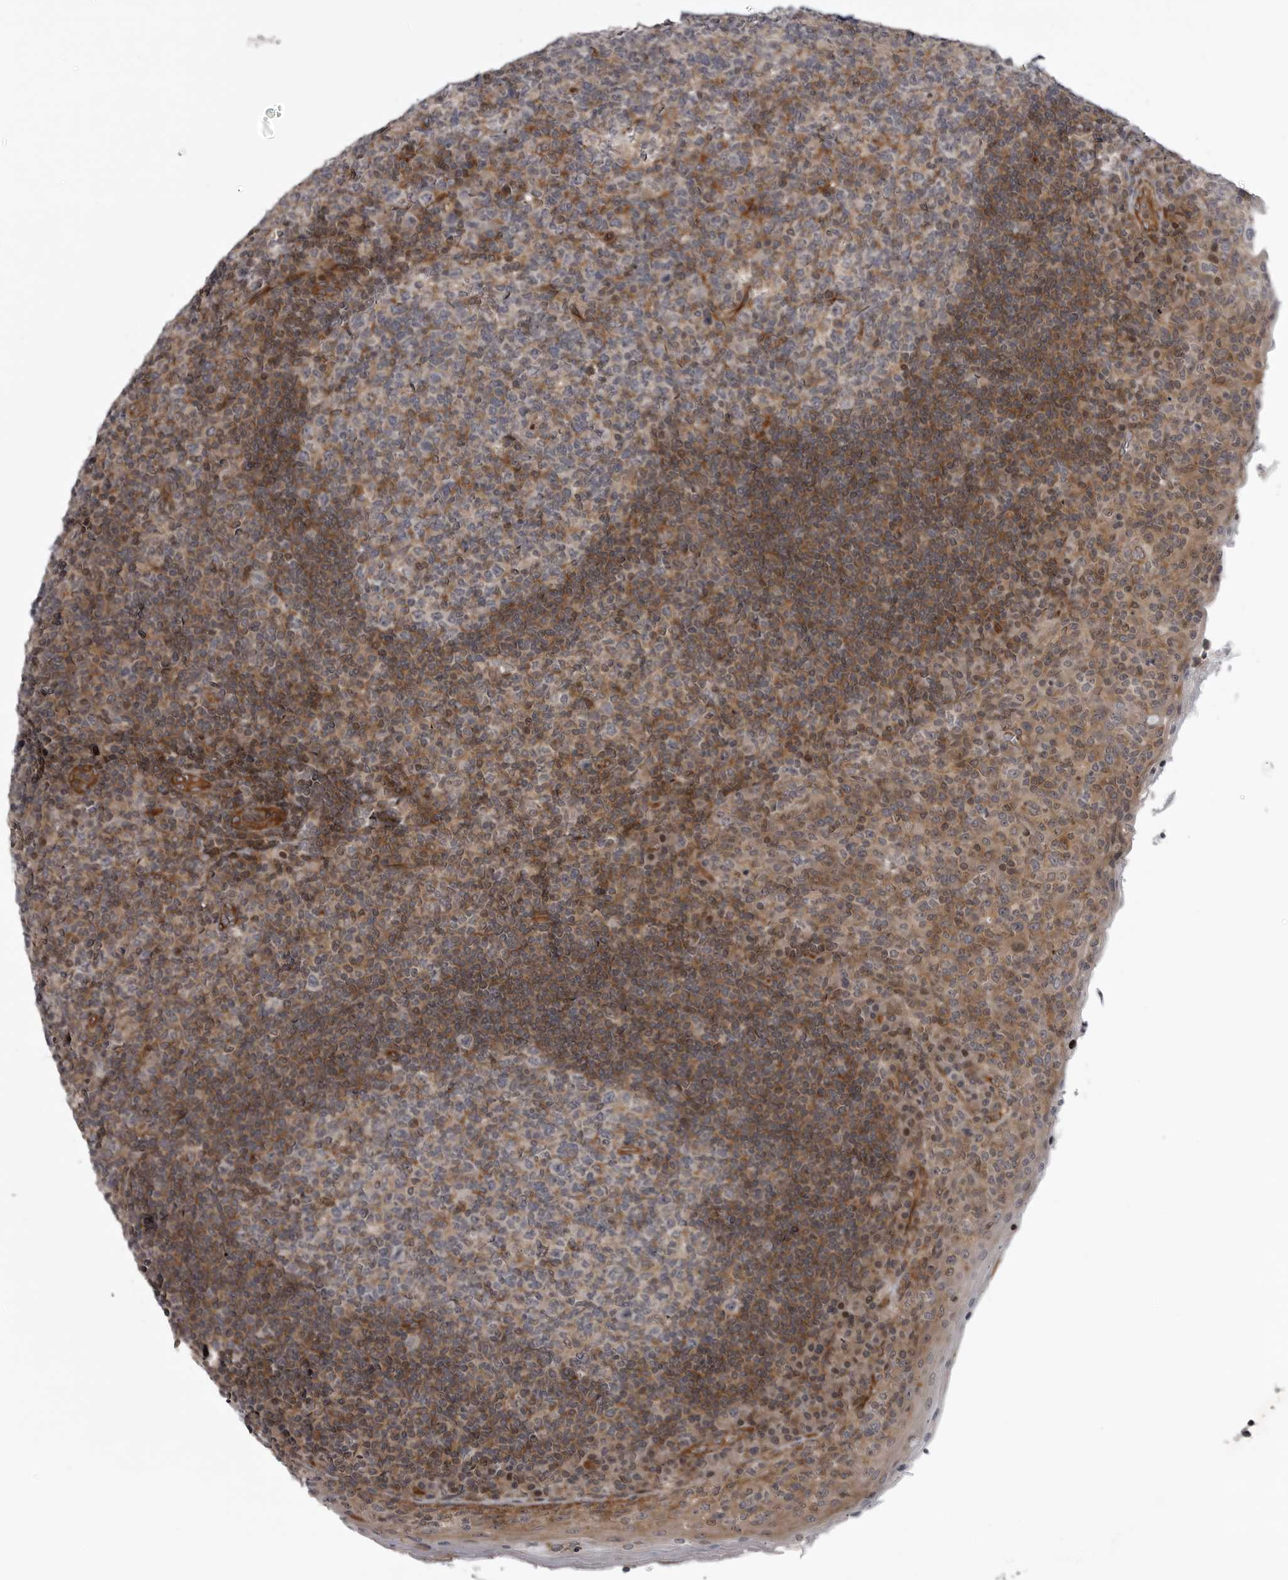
{"staining": {"intensity": "moderate", "quantity": "25%-75%", "location": "cytoplasmic/membranous"}, "tissue": "tonsil", "cell_type": "Germinal center cells", "image_type": "normal", "snomed": [{"axis": "morphology", "description": "Normal tissue, NOS"}, {"axis": "topography", "description": "Tonsil"}], "caption": "A micrograph of tonsil stained for a protein displays moderate cytoplasmic/membranous brown staining in germinal center cells. (Brightfield microscopy of DAB IHC at high magnification).", "gene": "ABL1", "patient": {"sex": "male", "age": 17}}